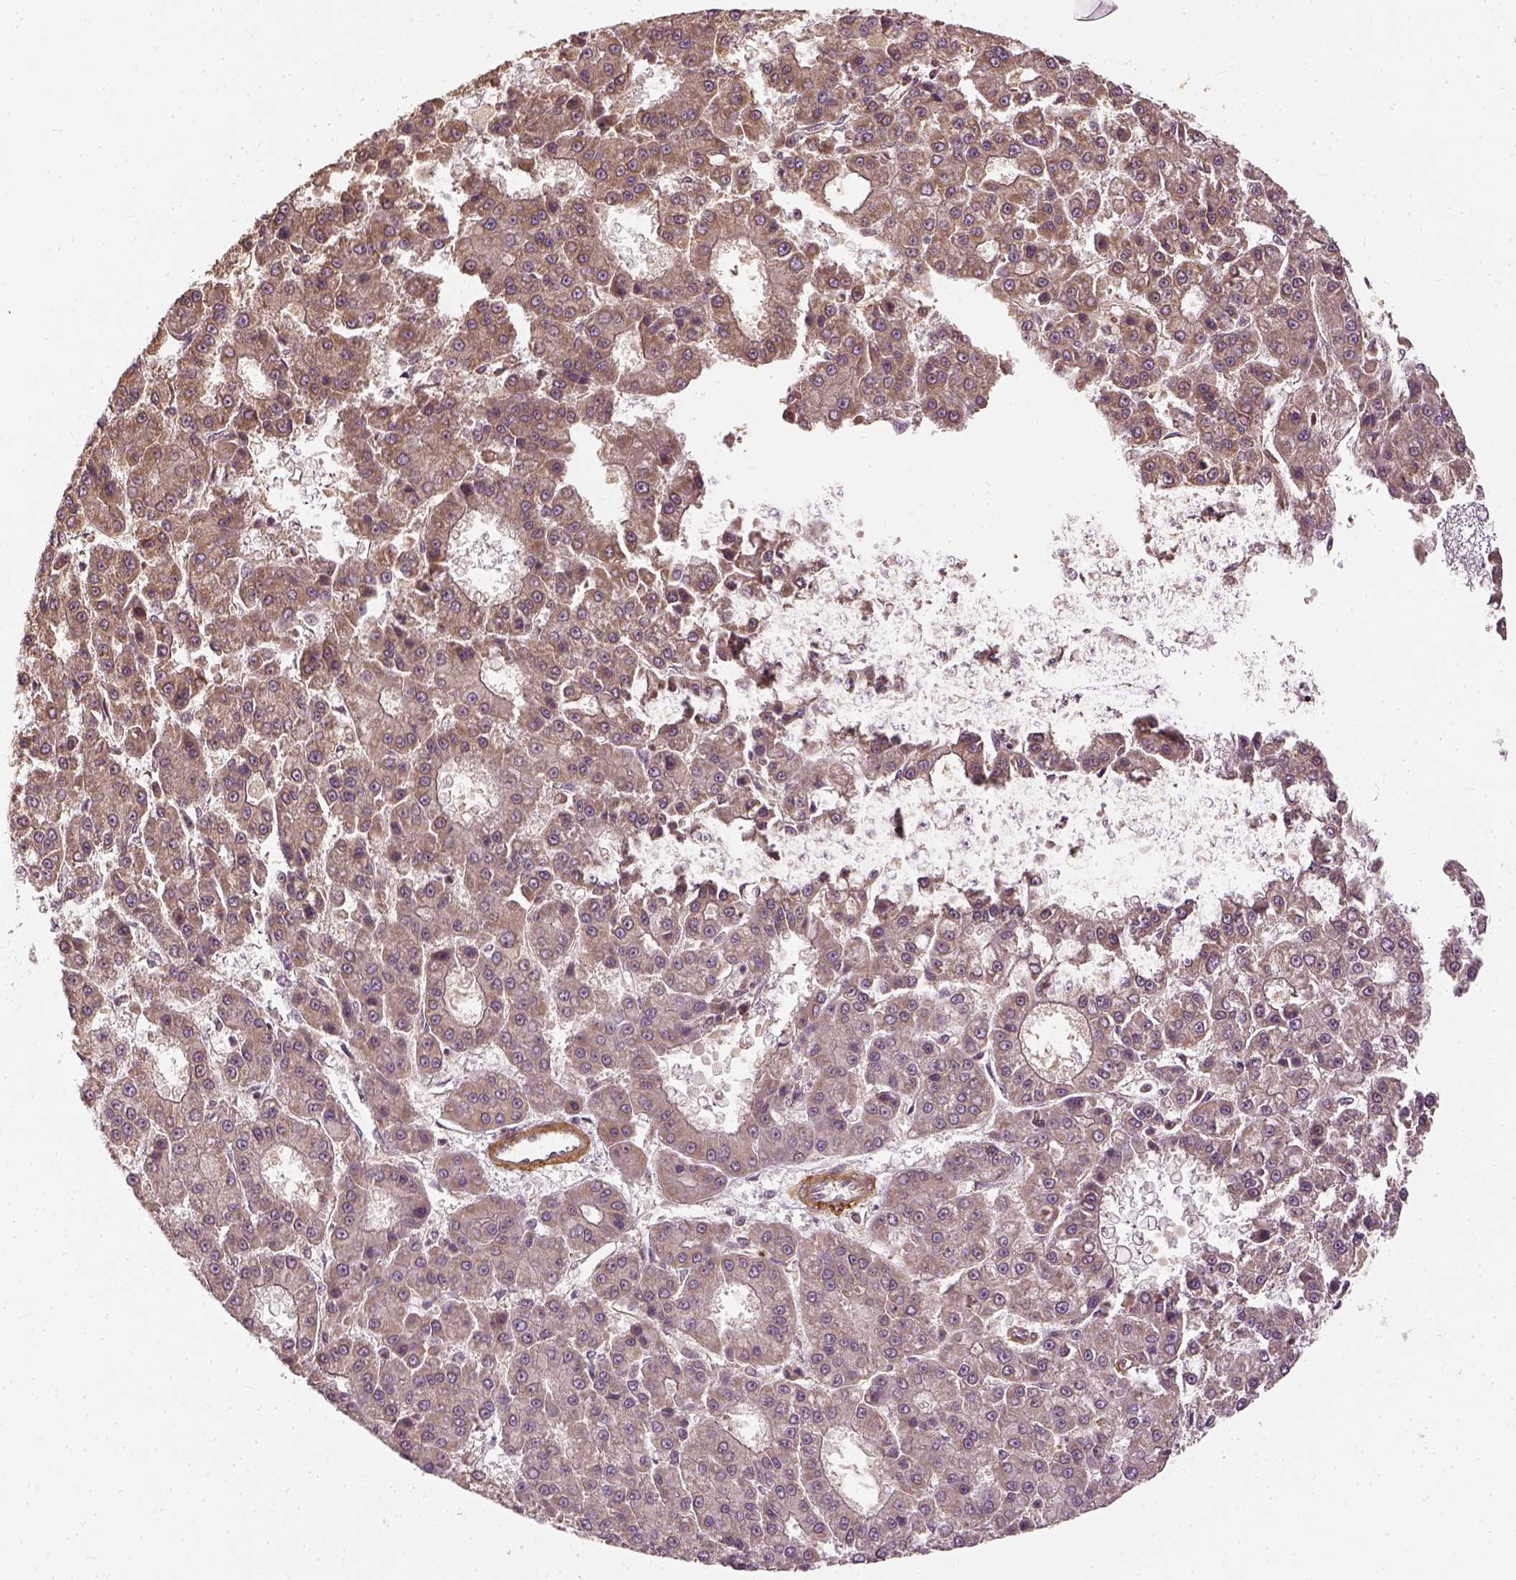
{"staining": {"intensity": "weak", "quantity": "25%-75%", "location": "cytoplasmic/membranous"}, "tissue": "liver cancer", "cell_type": "Tumor cells", "image_type": "cancer", "snomed": [{"axis": "morphology", "description": "Carcinoma, Hepatocellular, NOS"}, {"axis": "topography", "description": "Liver"}], "caption": "Protein expression by immunohistochemistry (IHC) exhibits weak cytoplasmic/membranous staining in approximately 25%-75% of tumor cells in liver cancer. Nuclei are stained in blue.", "gene": "VEGFA", "patient": {"sex": "male", "age": 70}}